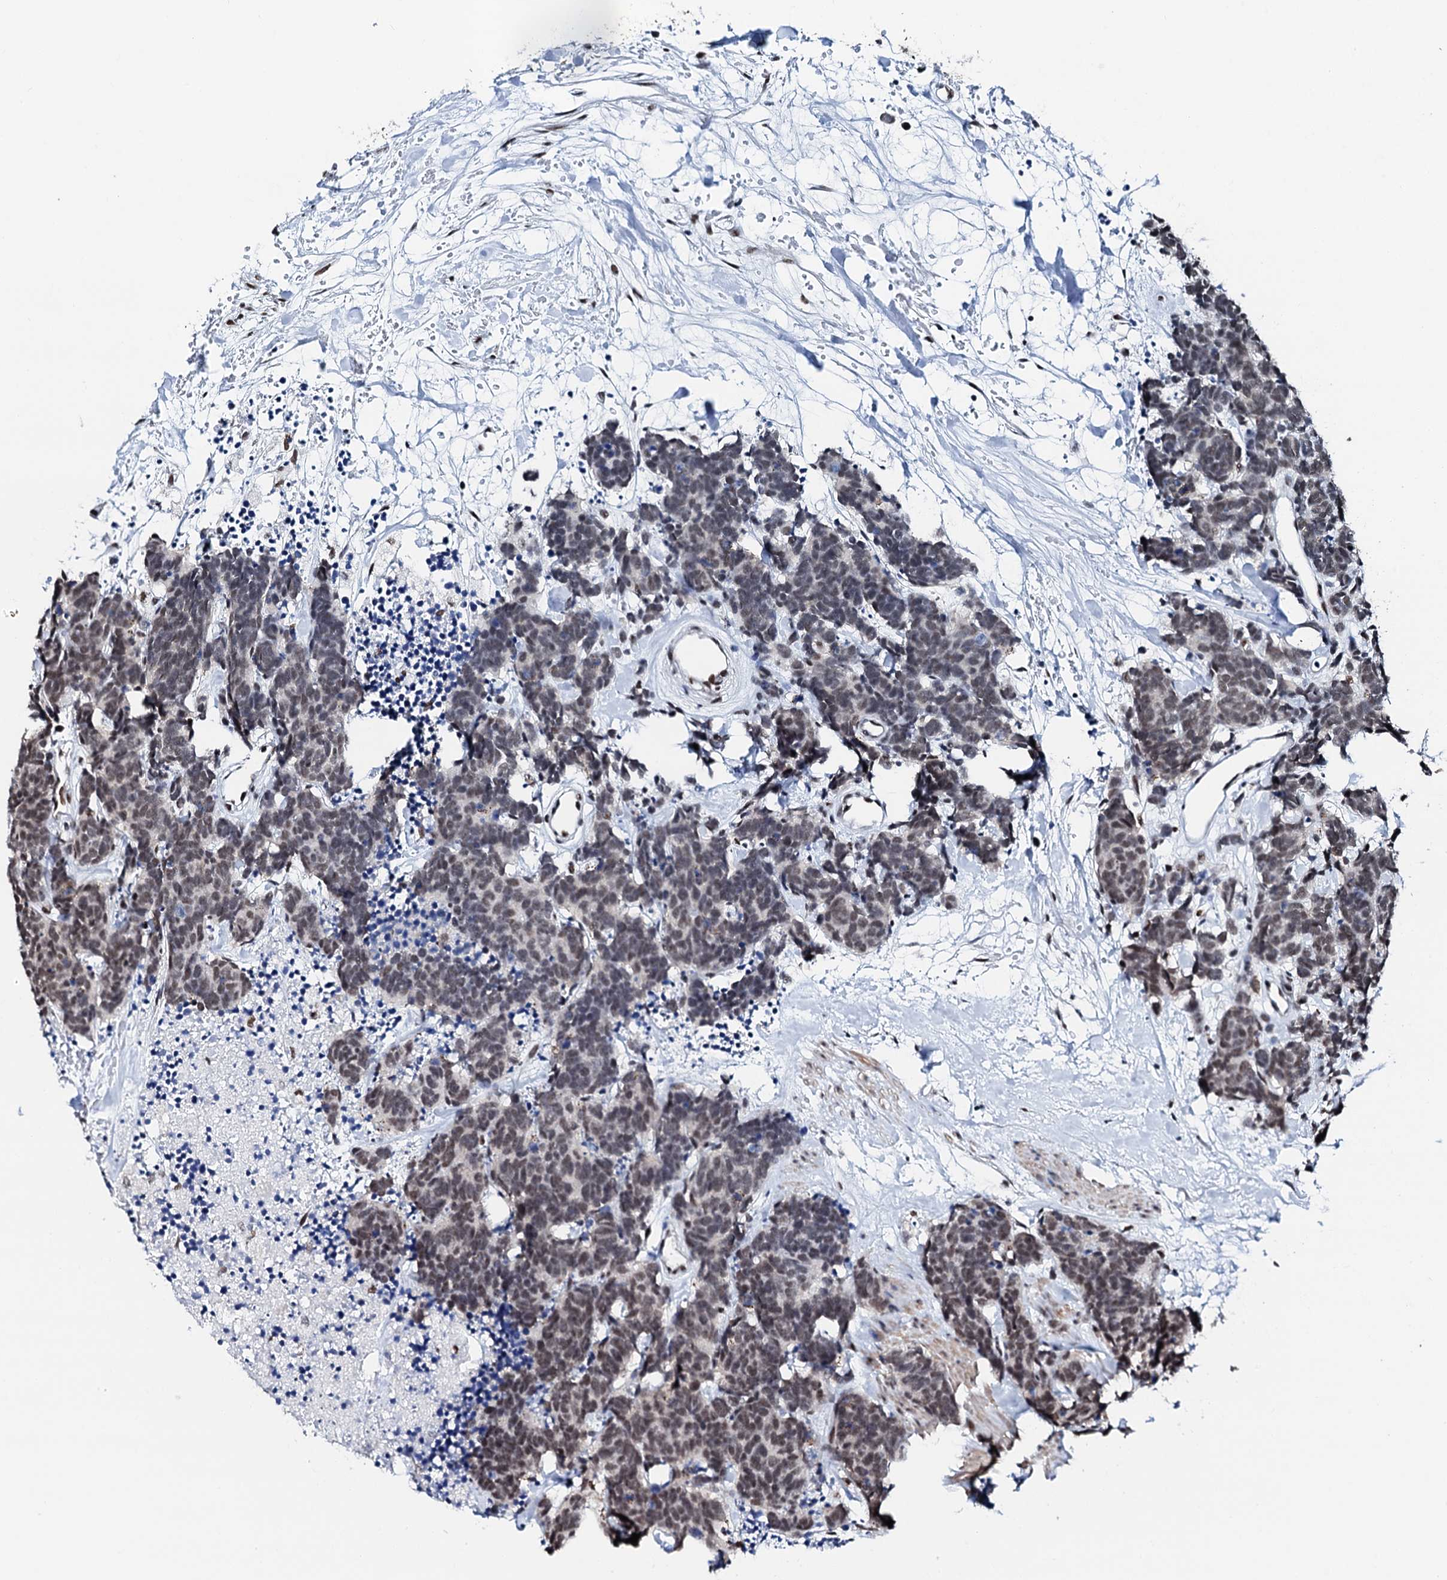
{"staining": {"intensity": "moderate", "quantity": ">75%", "location": "nuclear"}, "tissue": "carcinoid", "cell_type": "Tumor cells", "image_type": "cancer", "snomed": [{"axis": "morphology", "description": "Carcinoma, NOS"}, {"axis": "morphology", "description": "Carcinoid, malignant, NOS"}, {"axis": "topography", "description": "Urinary bladder"}], "caption": "IHC image of neoplastic tissue: carcinoid stained using immunohistochemistry demonstrates medium levels of moderate protein expression localized specifically in the nuclear of tumor cells, appearing as a nuclear brown color.", "gene": "NKAPD1", "patient": {"sex": "male", "age": 57}}